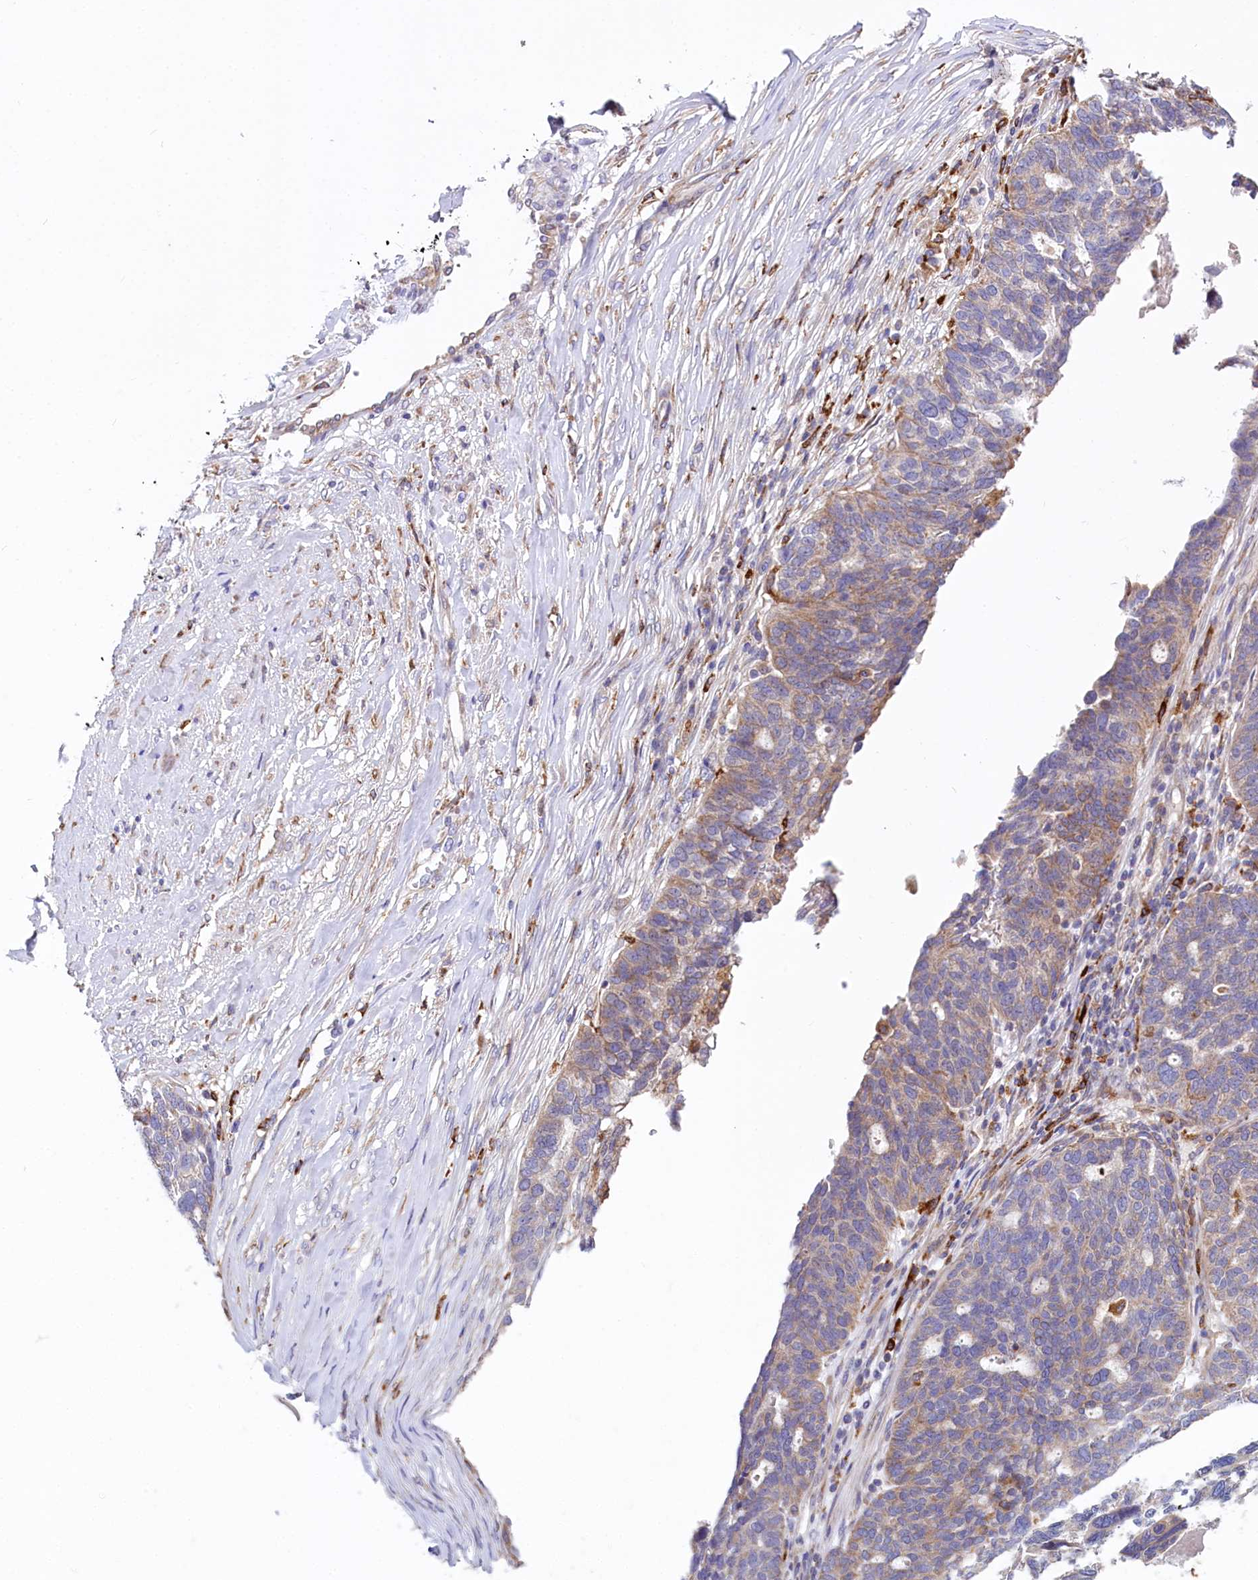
{"staining": {"intensity": "weak", "quantity": "25%-75%", "location": "cytoplasmic/membranous"}, "tissue": "ovarian cancer", "cell_type": "Tumor cells", "image_type": "cancer", "snomed": [{"axis": "morphology", "description": "Cystadenocarcinoma, serous, NOS"}, {"axis": "topography", "description": "Ovary"}], "caption": "Serous cystadenocarcinoma (ovarian) stained with a brown dye reveals weak cytoplasmic/membranous positive staining in about 25%-75% of tumor cells.", "gene": "CHID1", "patient": {"sex": "female", "age": 59}}